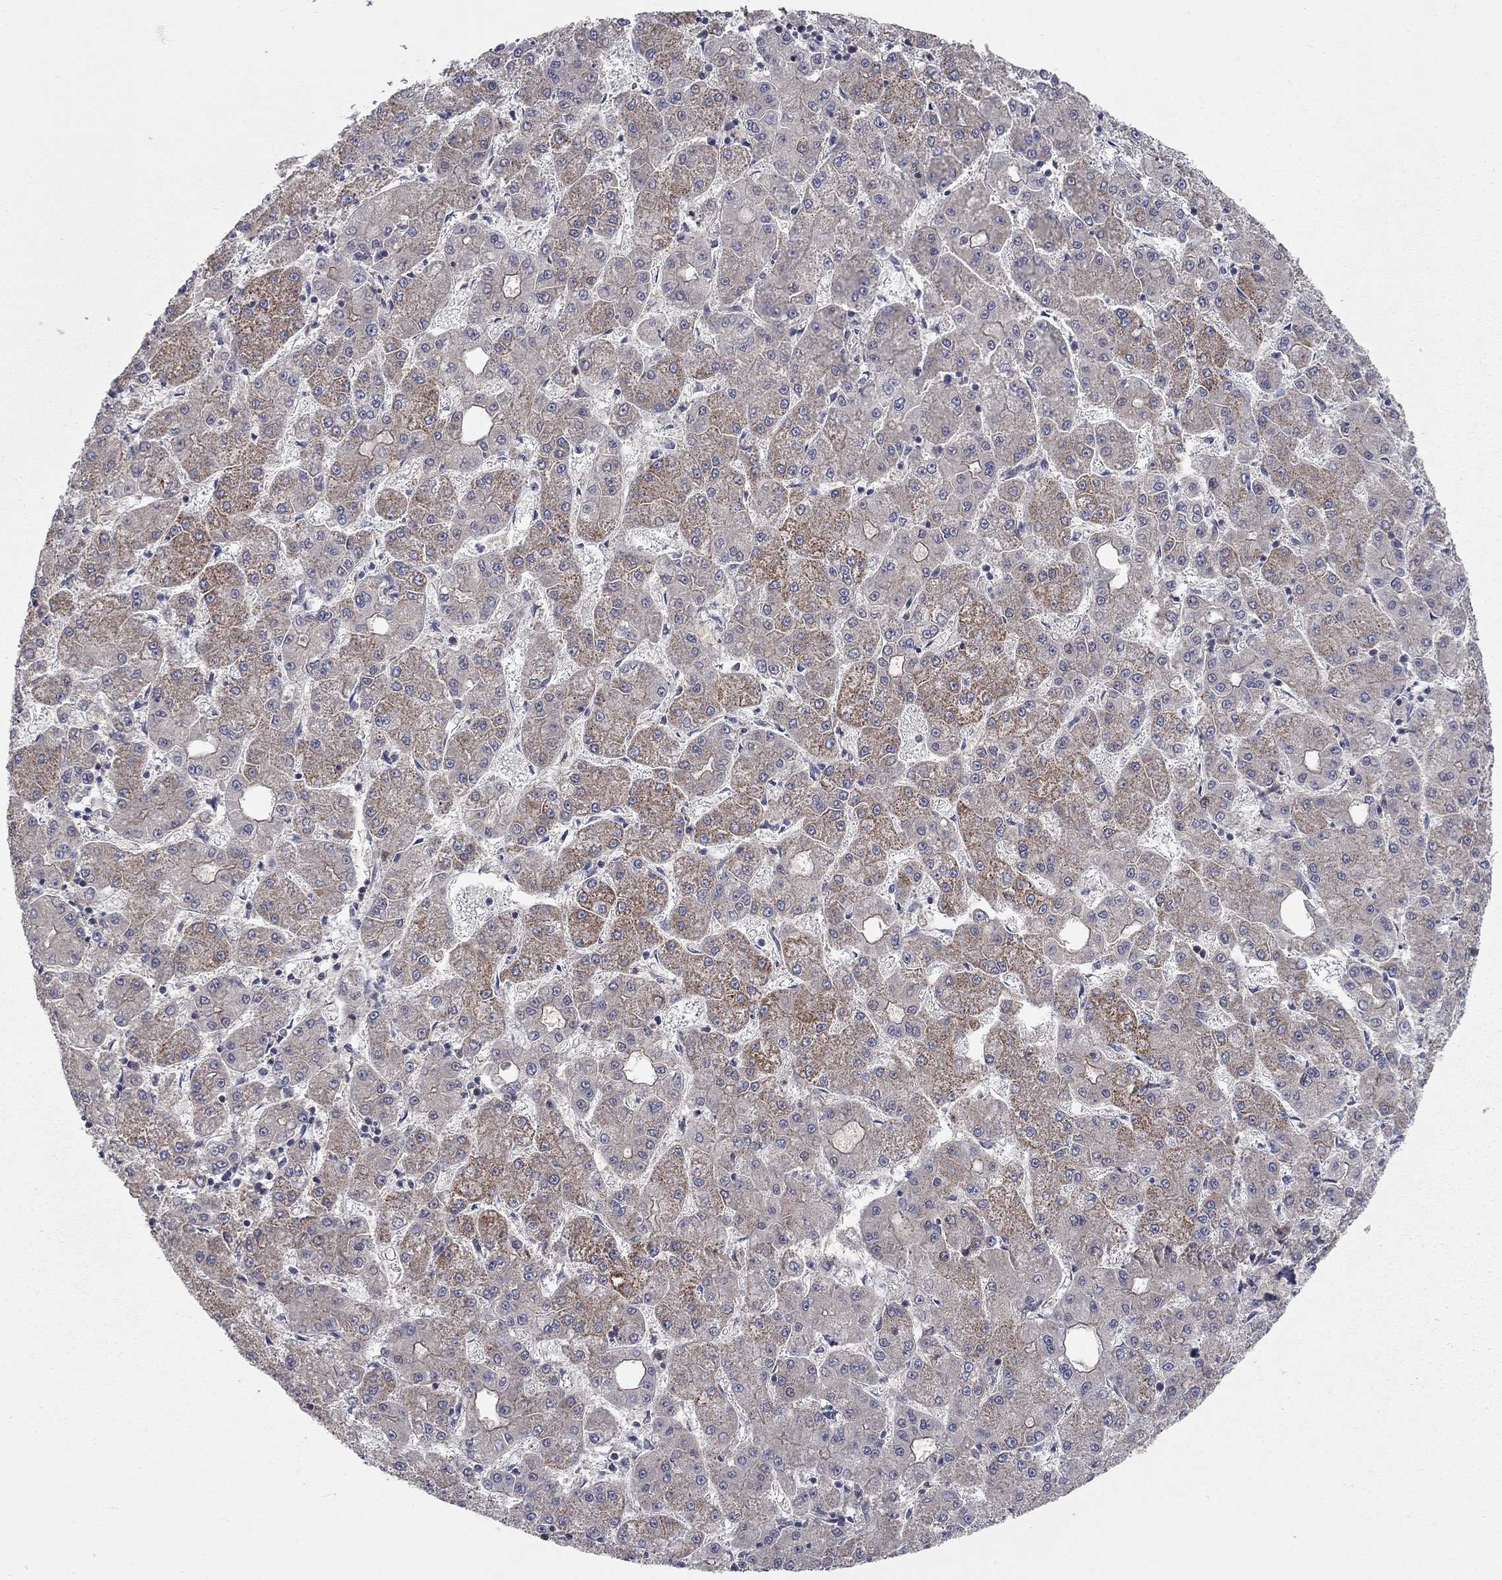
{"staining": {"intensity": "moderate", "quantity": "25%-75%", "location": "cytoplasmic/membranous"}, "tissue": "liver cancer", "cell_type": "Tumor cells", "image_type": "cancer", "snomed": [{"axis": "morphology", "description": "Carcinoma, Hepatocellular, NOS"}, {"axis": "topography", "description": "Liver"}], "caption": "Tumor cells demonstrate moderate cytoplasmic/membranous expression in approximately 25%-75% of cells in liver cancer (hepatocellular carcinoma).", "gene": "KANSL1L", "patient": {"sex": "male", "age": 73}}